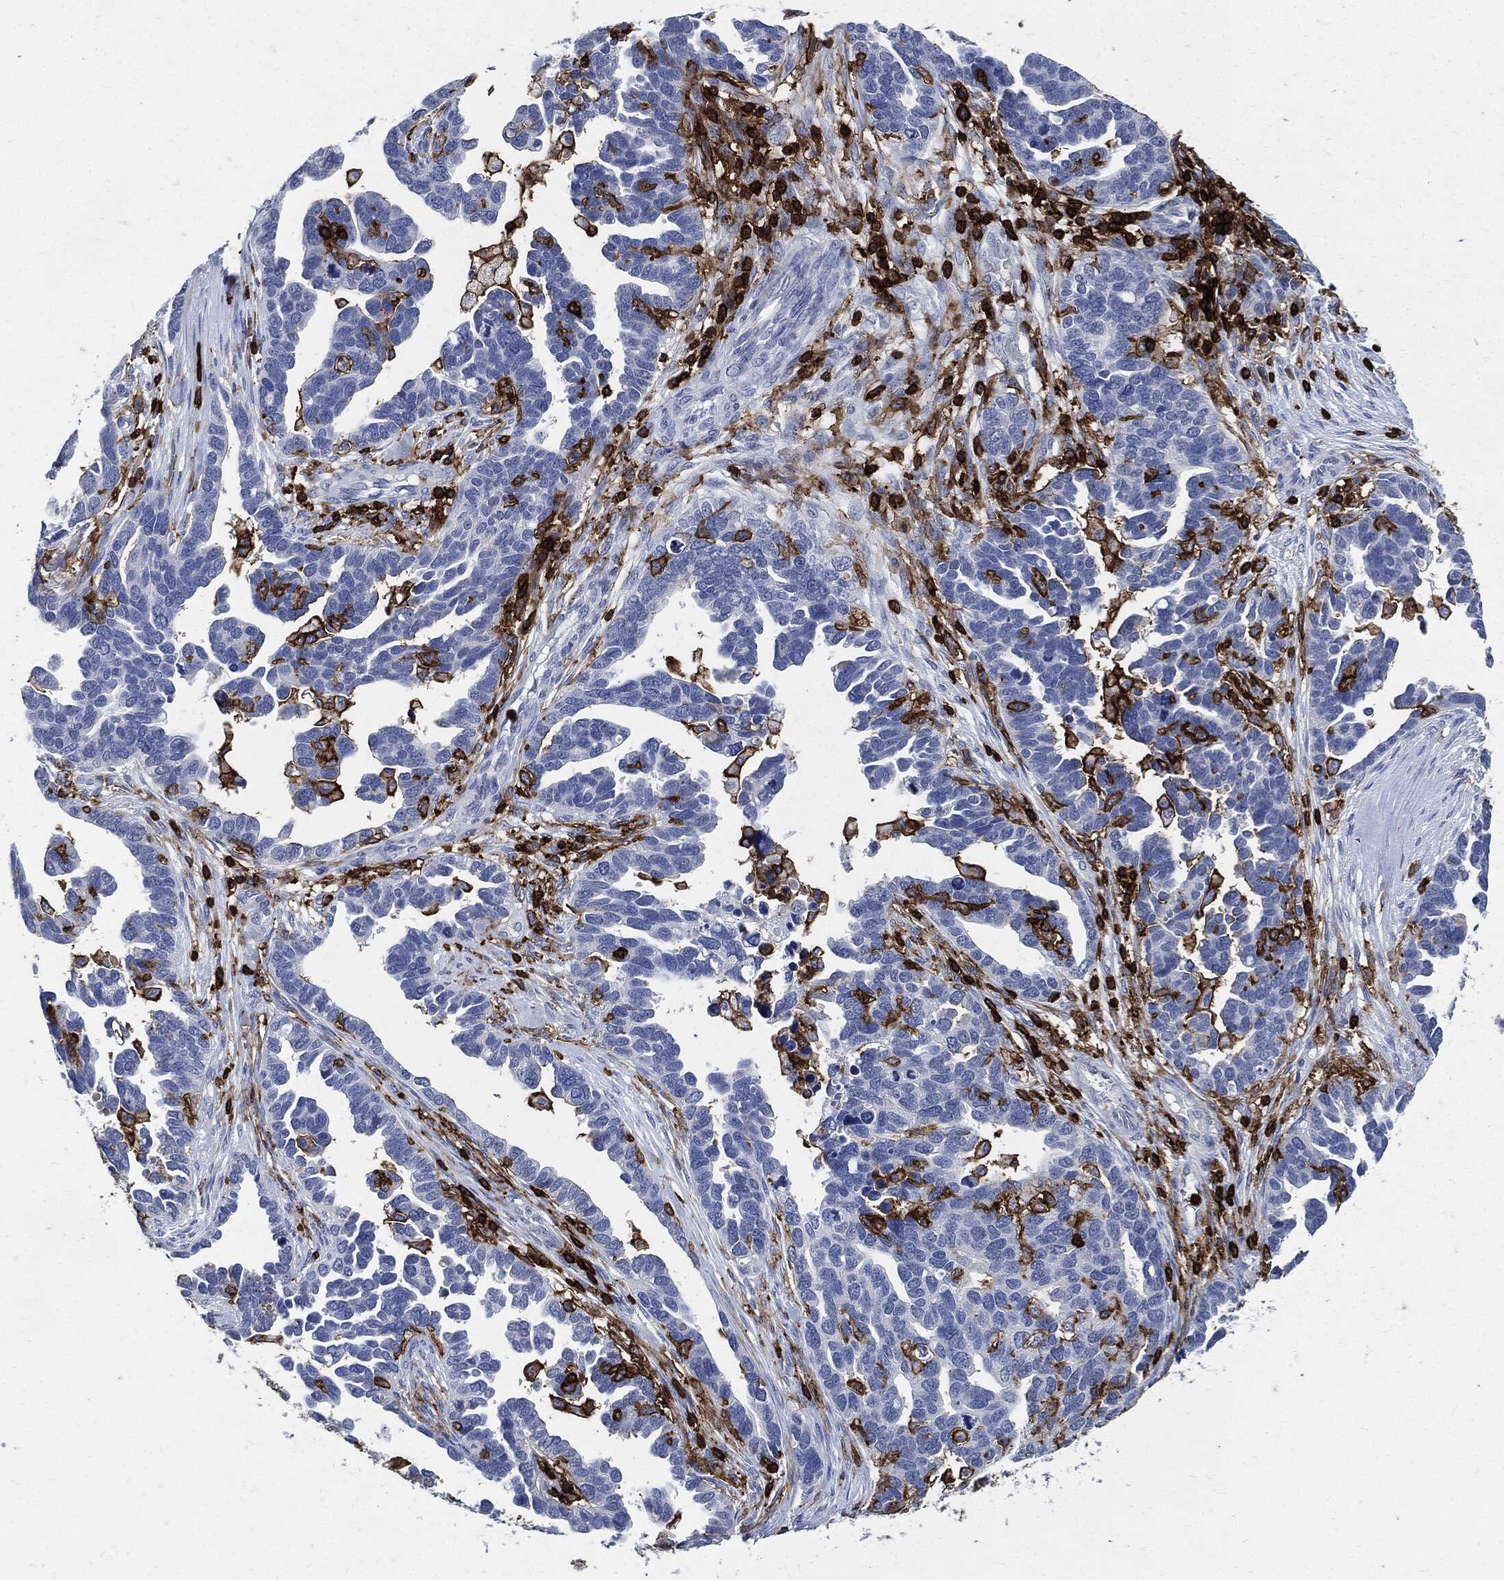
{"staining": {"intensity": "negative", "quantity": "none", "location": "none"}, "tissue": "ovarian cancer", "cell_type": "Tumor cells", "image_type": "cancer", "snomed": [{"axis": "morphology", "description": "Cystadenocarcinoma, serous, NOS"}, {"axis": "topography", "description": "Ovary"}], "caption": "Immunohistochemical staining of human ovarian serous cystadenocarcinoma exhibits no significant staining in tumor cells.", "gene": "PTPRC", "patient": {"sex": "female", "age": 54}}